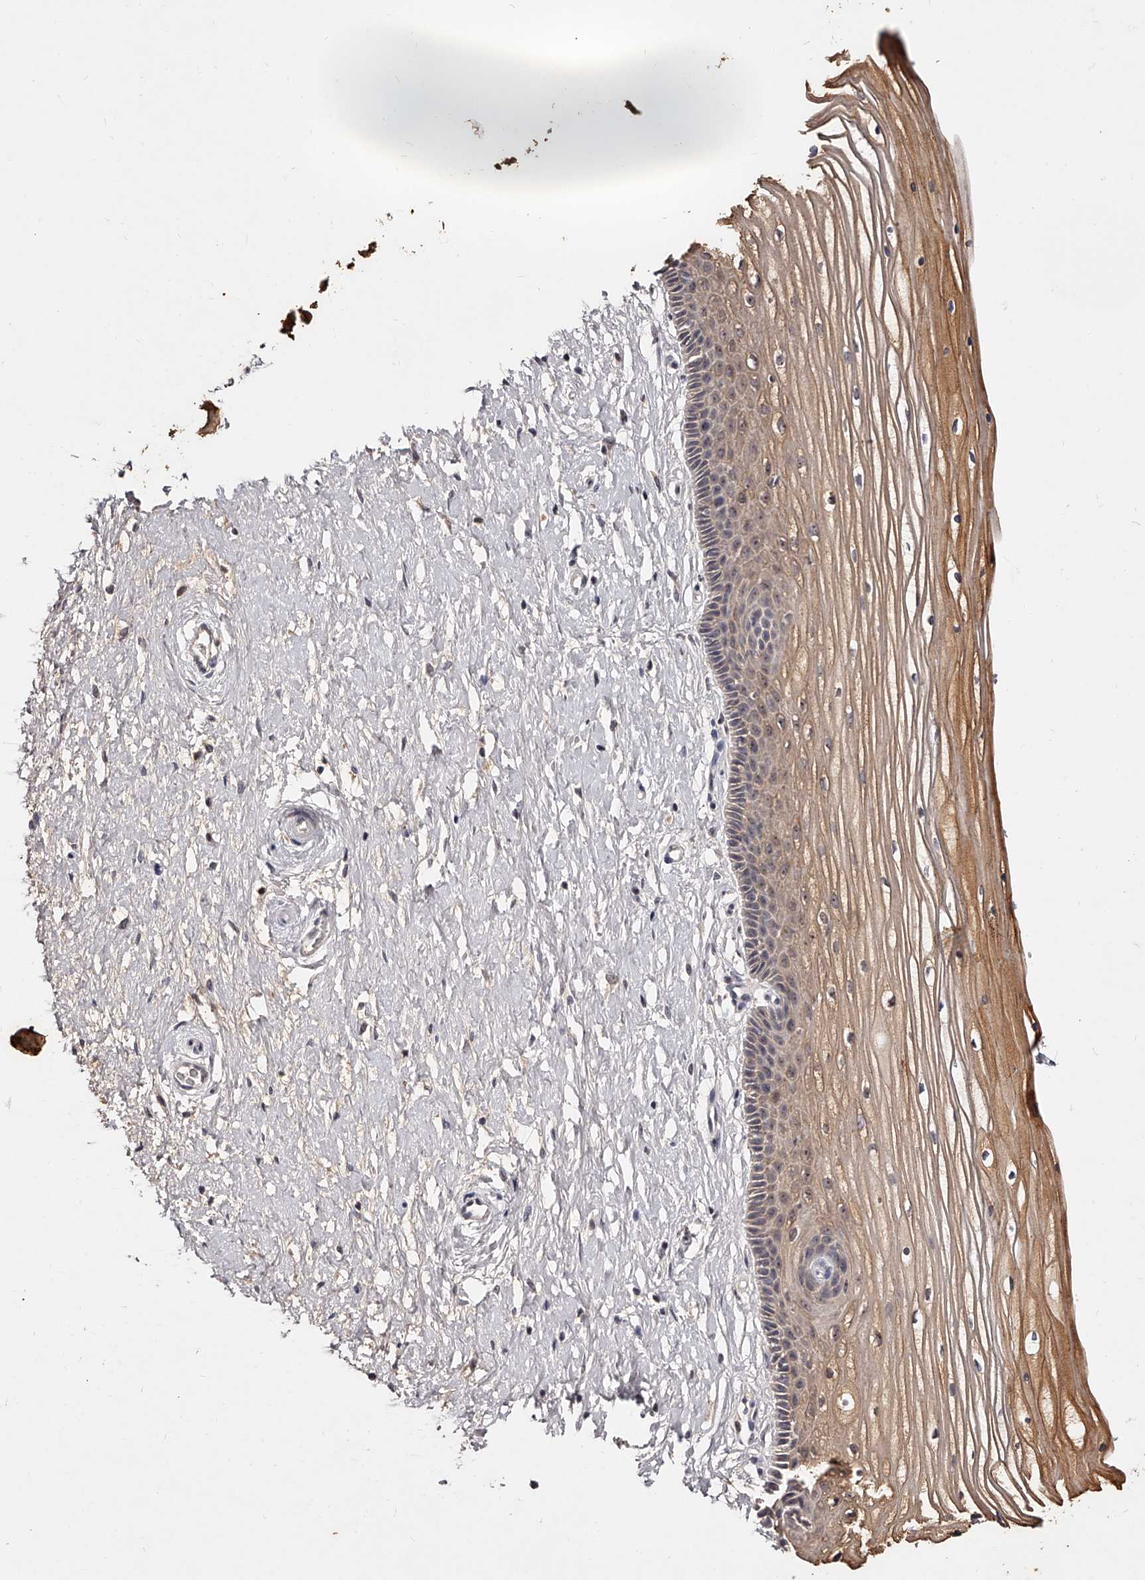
{"staining": {"intensity": "moderate", "quantity": ">75%", "location": "cytoplasmic/membranous,nuclear"}, "tissue": "vagina", "cell_type": "Squamous epithelial cells", "image_type": "normal", "snomed": [{"axis": "morphology", "description": "Normal tissue, NOS"}, {"axis": "topography", "description": "Vagina"}, {"axis": "topography", "description": "Cervix"}], "caption": "Immunohistochemical staining of benign human vagina reveals >75% levels of moderate cytoplasmic/membranous,nuclear protein staining in about >75% of squamous epithelial cells.", "gene": "PHACTR1", "patient": {"sex": "female", "age": 40}}